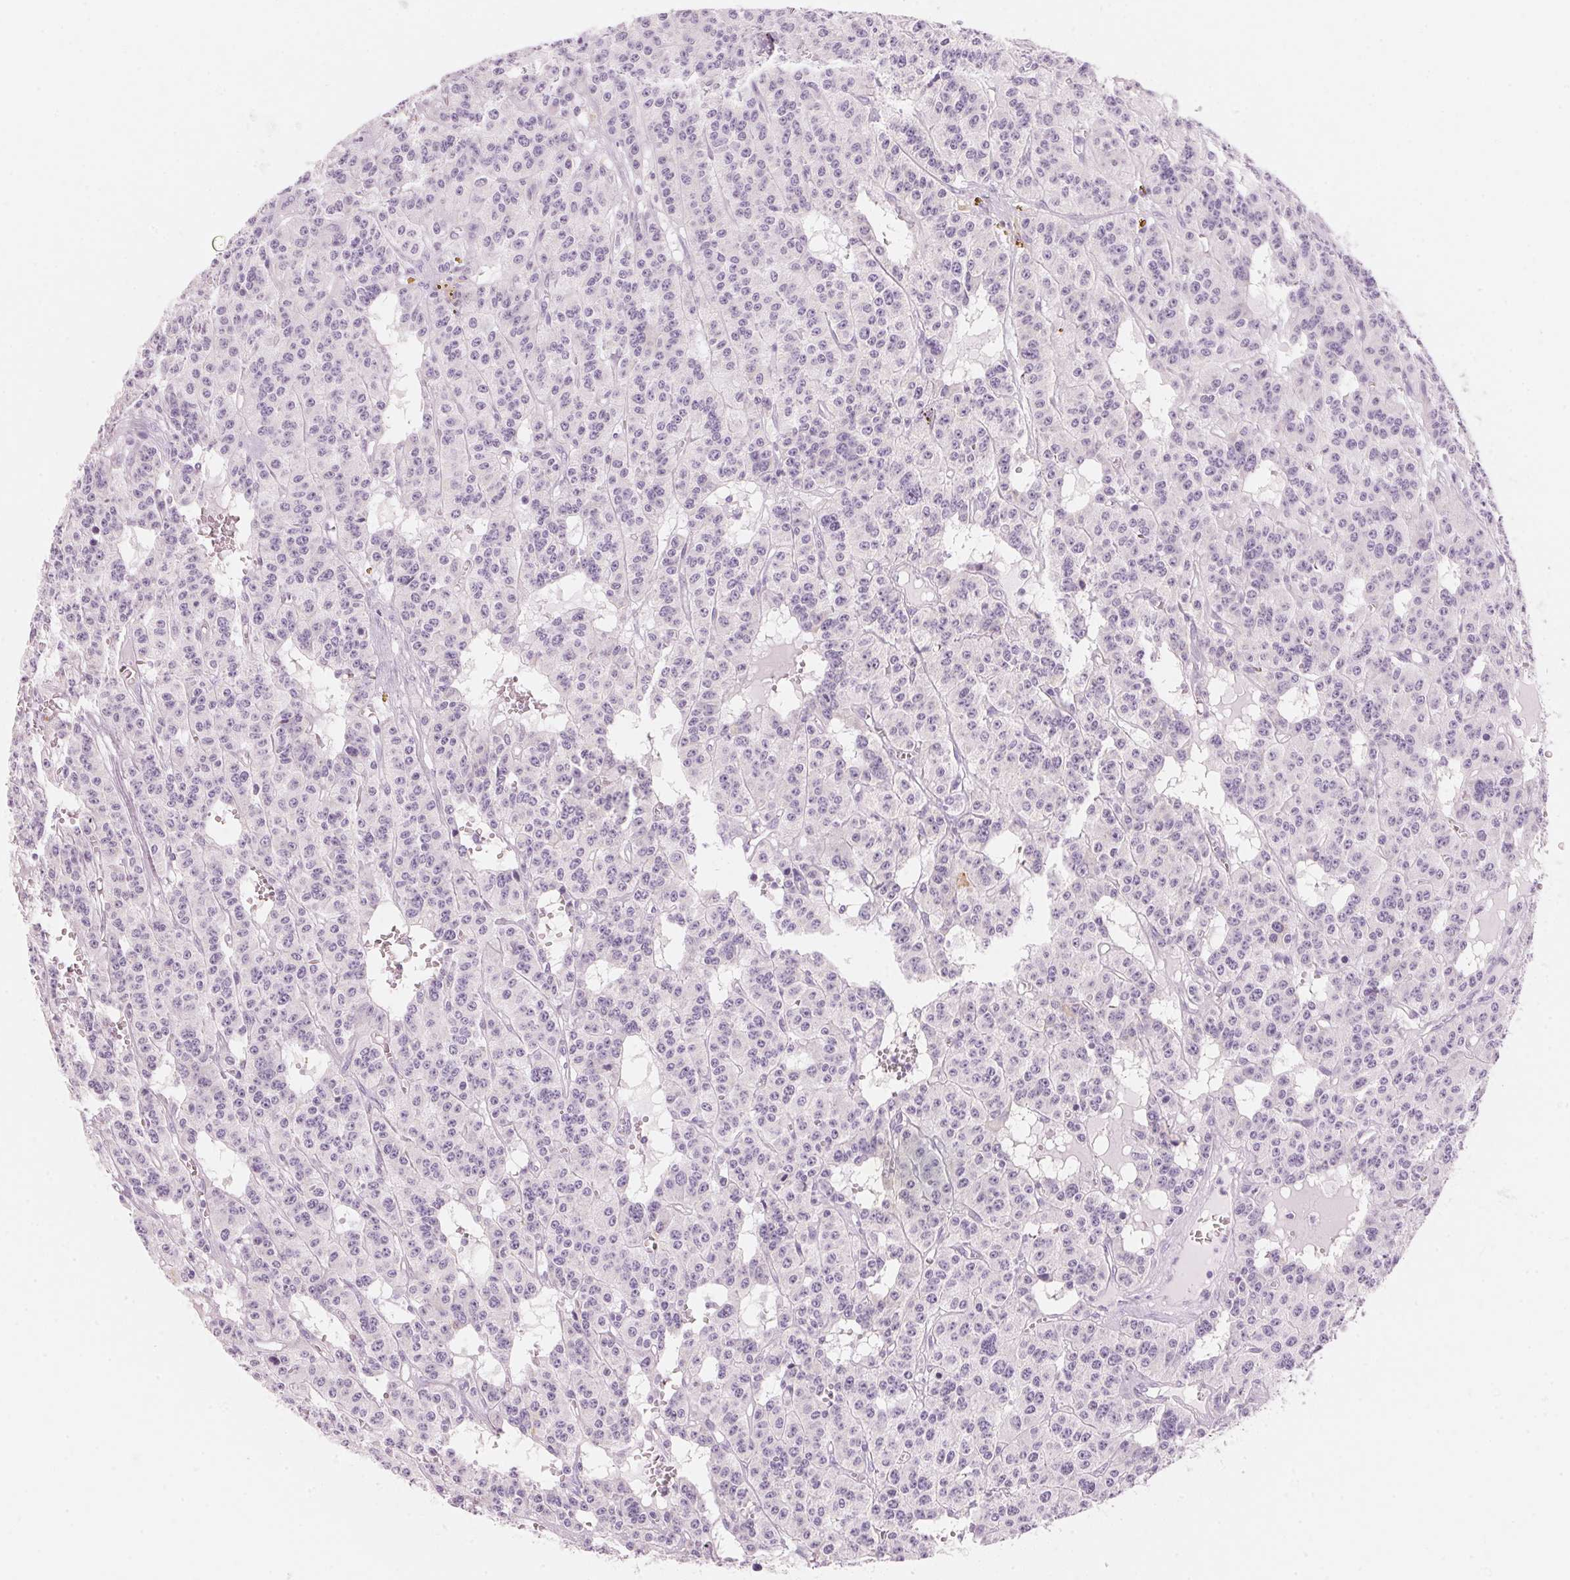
{"staining": {"intensity": "negative", "quantity": "none", "location": "none"}, "tissue": "carcinoid", "cell_type": "Tumor cells", "image_type": "cancer", "snomed": [{"axis": "morphology", "description": "Carcinoid, malignant, NOS"}, {"axis": "topography", "description": "Lung"}], "caption": "This is a micrograph of immunohistochemistry staining of malignant carcinoid, which shows no staining in tumor cells.", "gene": "HOXB13", "patient": {"sex": "female", "age": 71}}